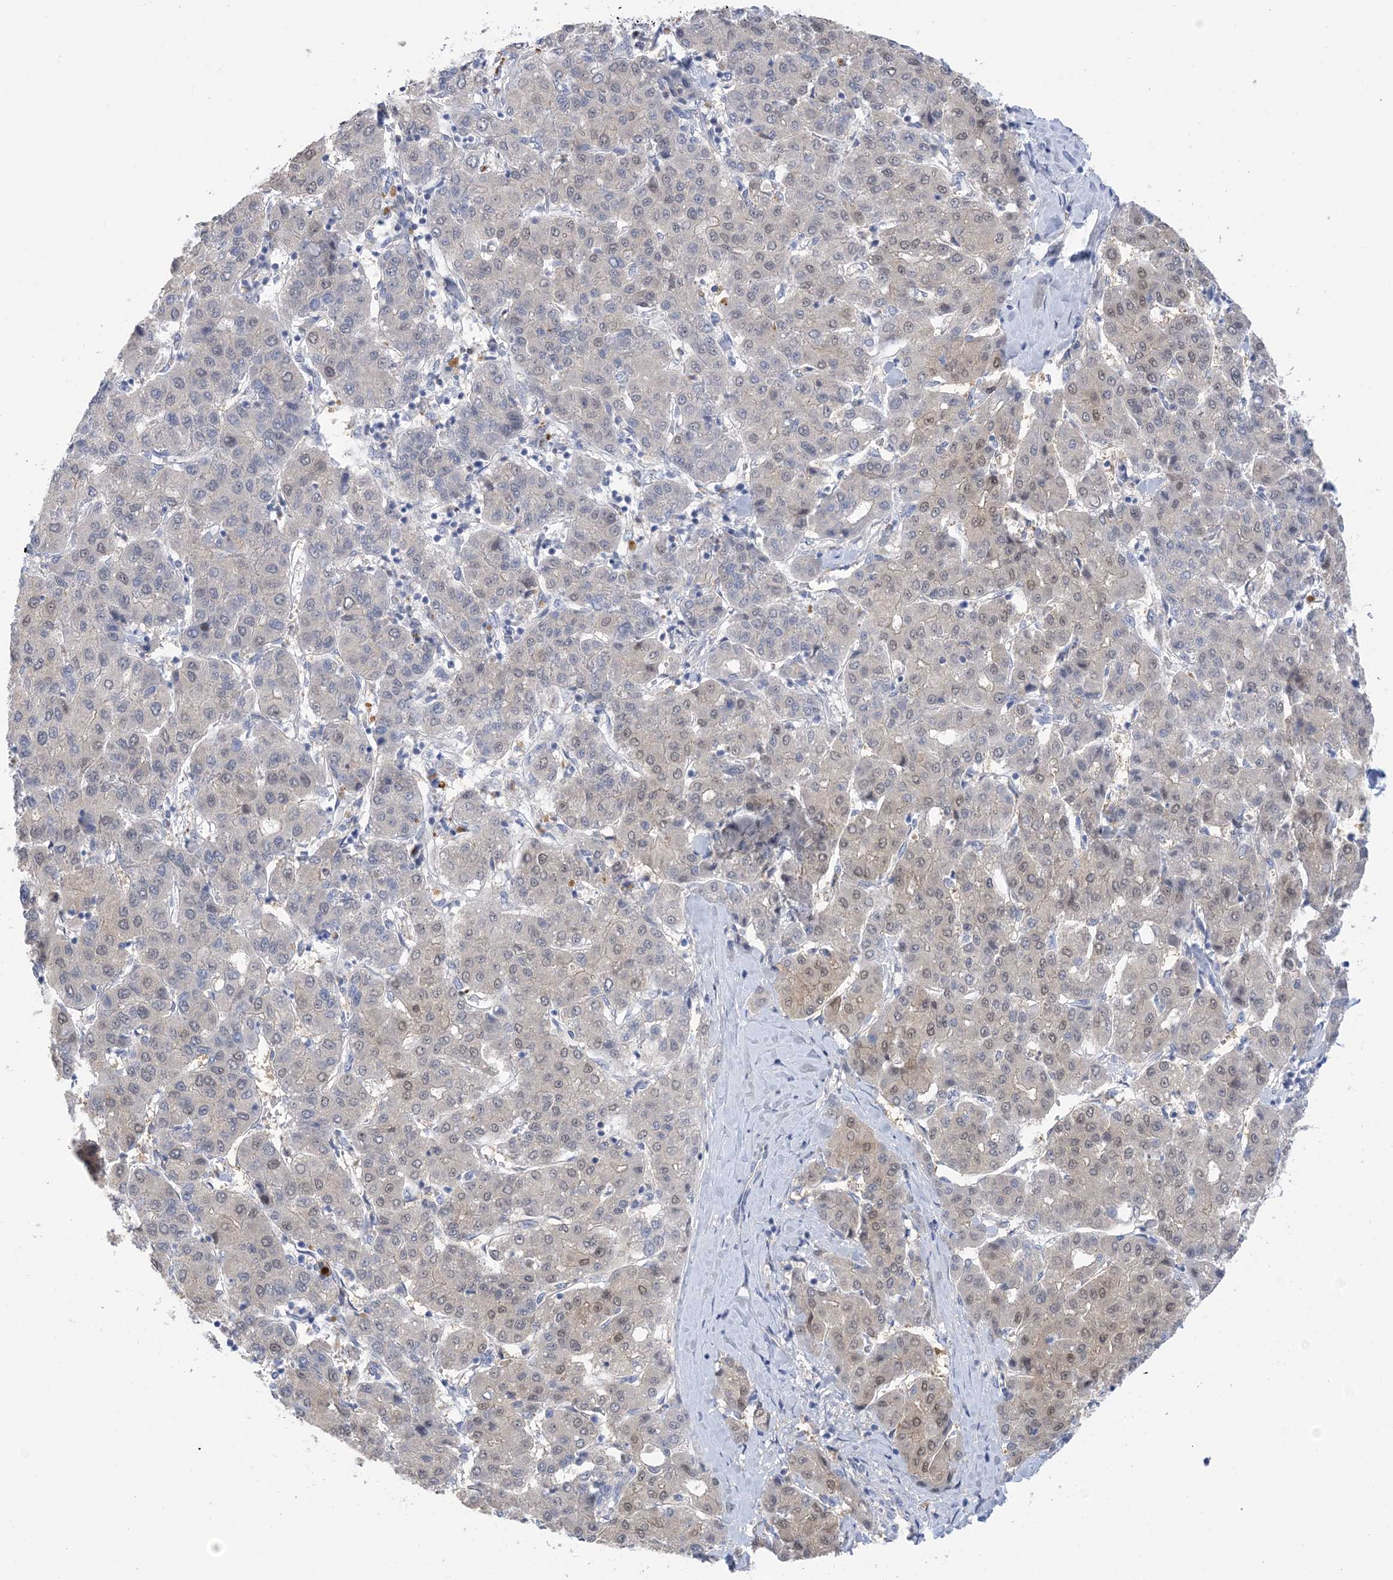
{"staining": {"intensity": "weak", "quantity": "<25%", "location": "nuclear"}, "tissue": "liver cancer", "cell_type": "Tumor cells", "image_type": "cancer", "snomed": [{"axis": "morphology", "description": "Carcinoma, Hepatocellular, NOS"}, {"axis": "topography", "description": "Liver"}], "caption": "High magnification brightfield microscopy of liver hepatocellular carcinoma stained with DAB (brown) and counterstained with hematoxylin (blue): tumor cells show no significant staining.", "gene": "TTYH1", "patient": {"sex": "male", "age": 65}}